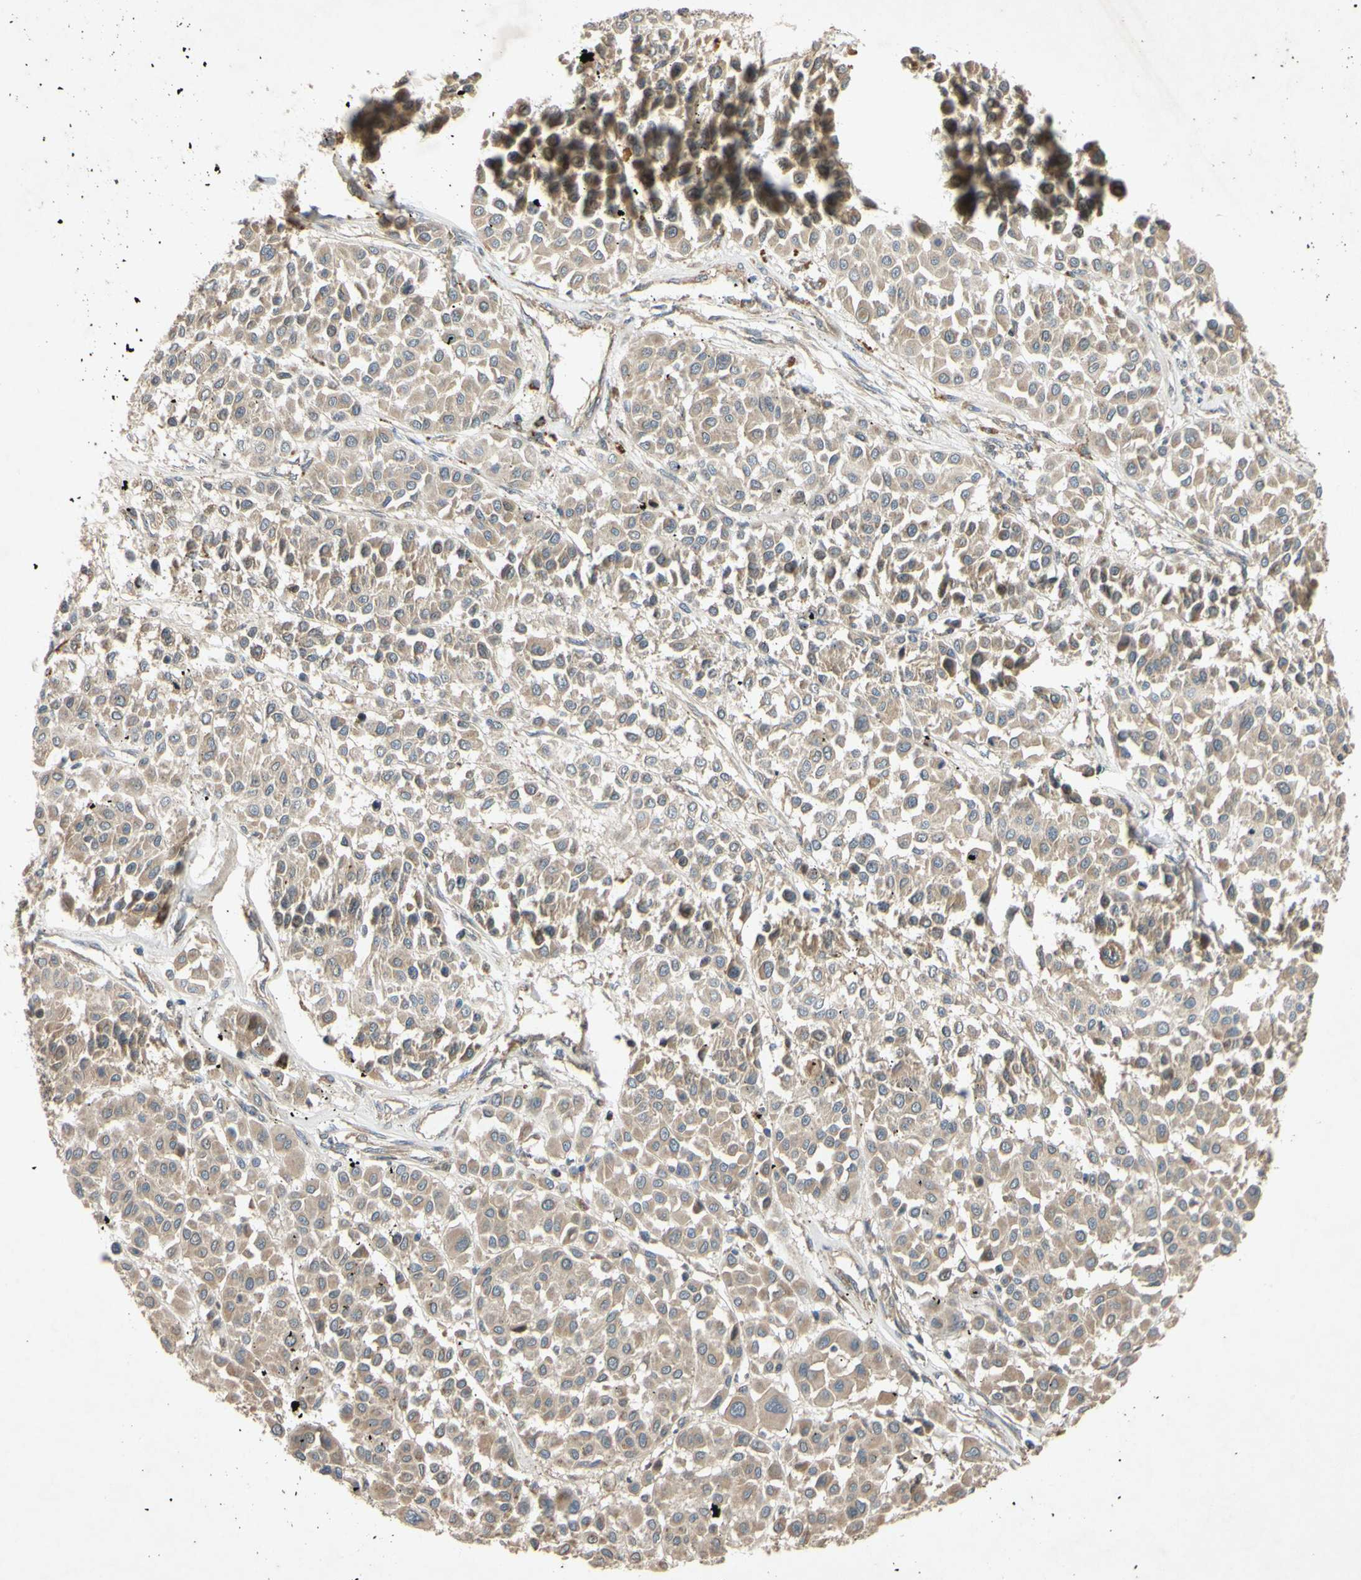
{"staining": {"intensity": "weak", "quantity": ">75%", "location": "cytoplasmic/membranous"}, "tissue": "melanoma", "cell_type": "Tumor cells", "image_type": "cancer", "snomed": [{"axis": "morphology", "description": "Malignant melanoma, Metastatic site"}, {"axis": "topography", "description": "Soft tissue"}], "caption": "Protein expression by immunohistochemistry (IHC) displays weak cytoplasmic/membranous positivity in about >75% of tumor cells in melanoma. The protein is shown in brown color, while the nuclei are stained blue.", "gene": "PARD6A", "patient": {"sex": "male", "age": 41}}